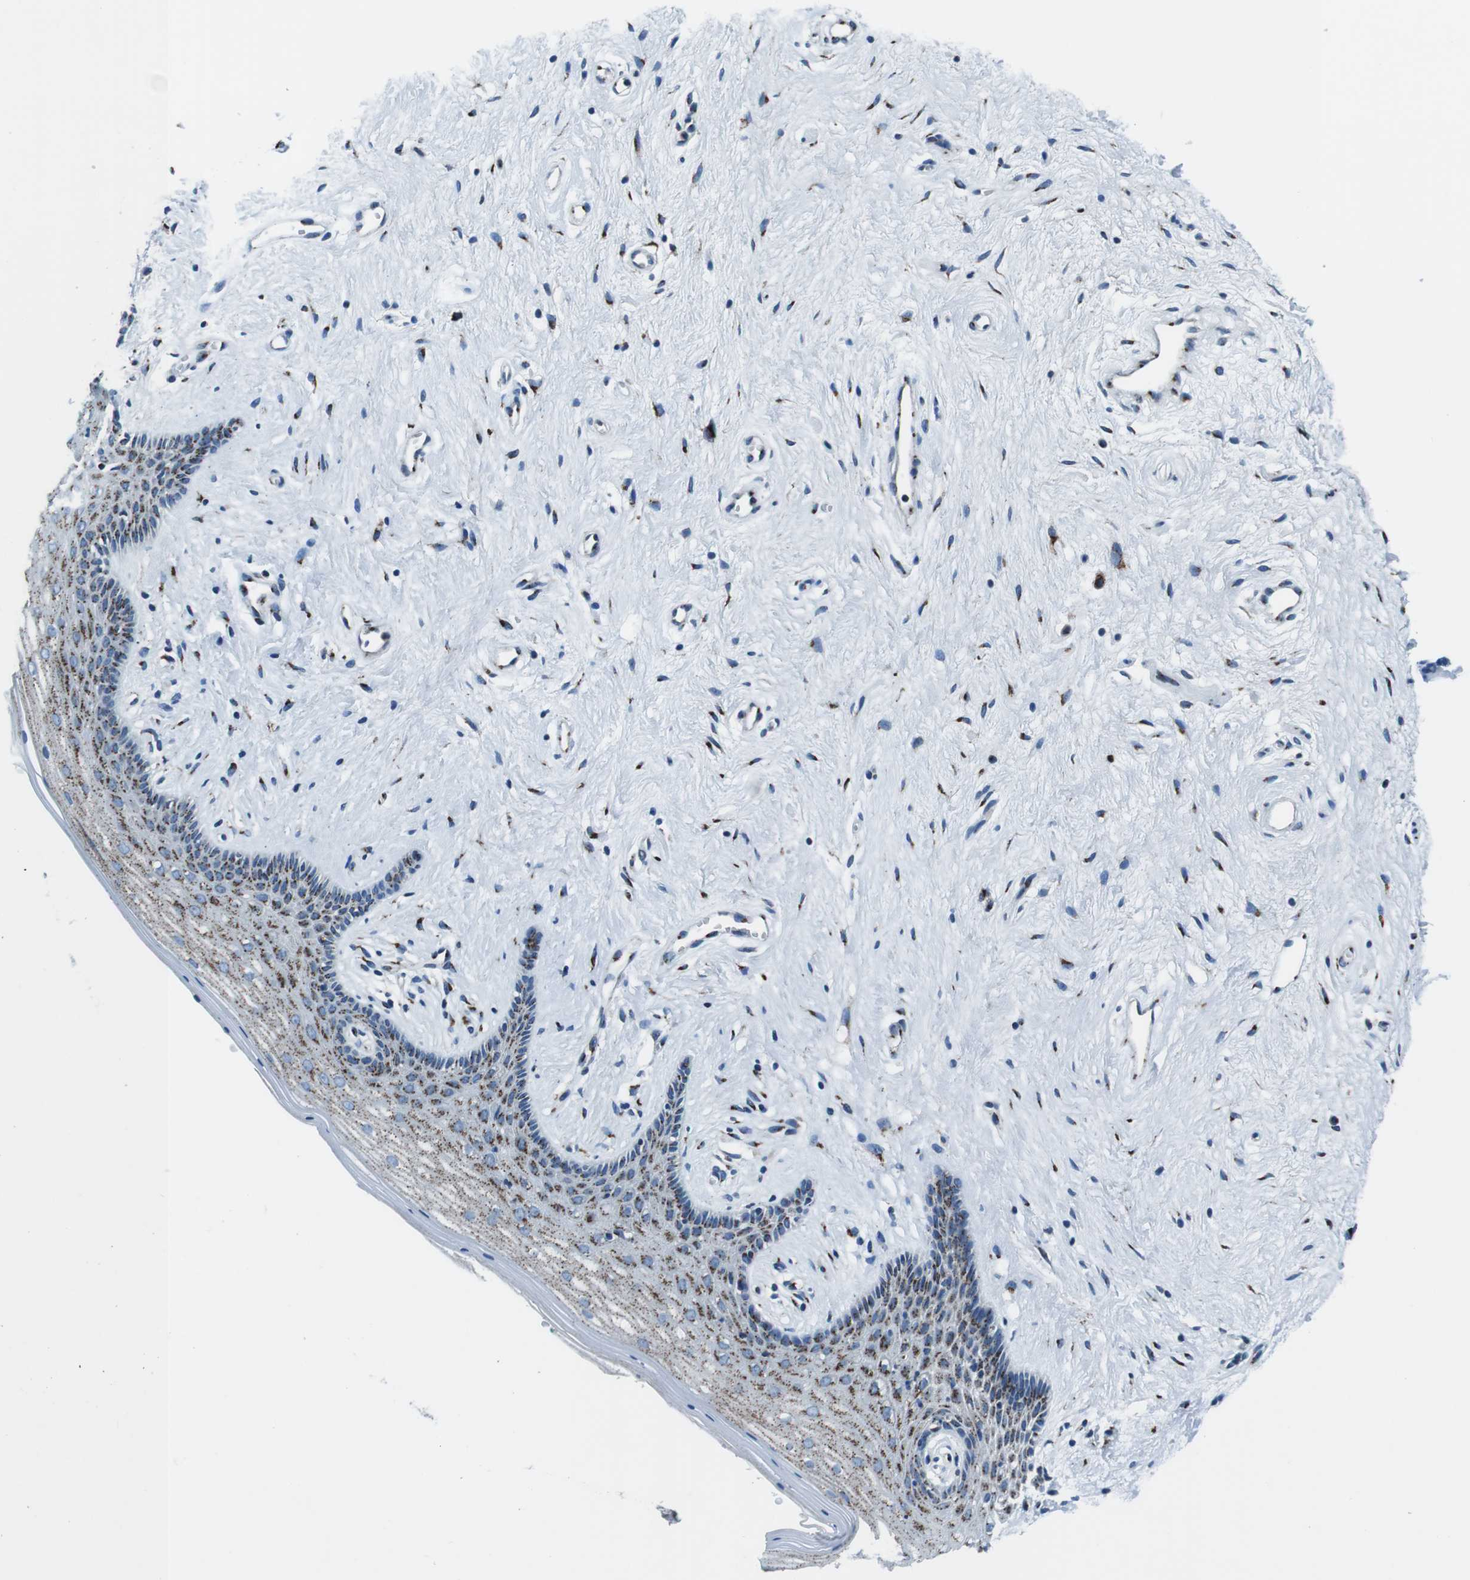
{"staining": {"intensity": "moderate", "quantity": "25%-75%", "location": "cytoplasmic/membranous"}, "tissue": "vagina", "cell_type": "Squamous epithelial cells", "image_type": "normal", "snomed": [{"axis": "morphology", "description": "Normal tissue, NOS"}, {"axis": "topography", "description": "Vagina"}], "caption": "Immunohistochemical staining of normal human vagina displays medium levels of moderate cytoplasmic/membranous expression in approximately 25%-75% of squamous epithelial cells. (brown staining indicates protein expression, while blue staining denotes nuclei).", "gene": "NUCB2", "patient": {"sex": "female", "age": 44}}